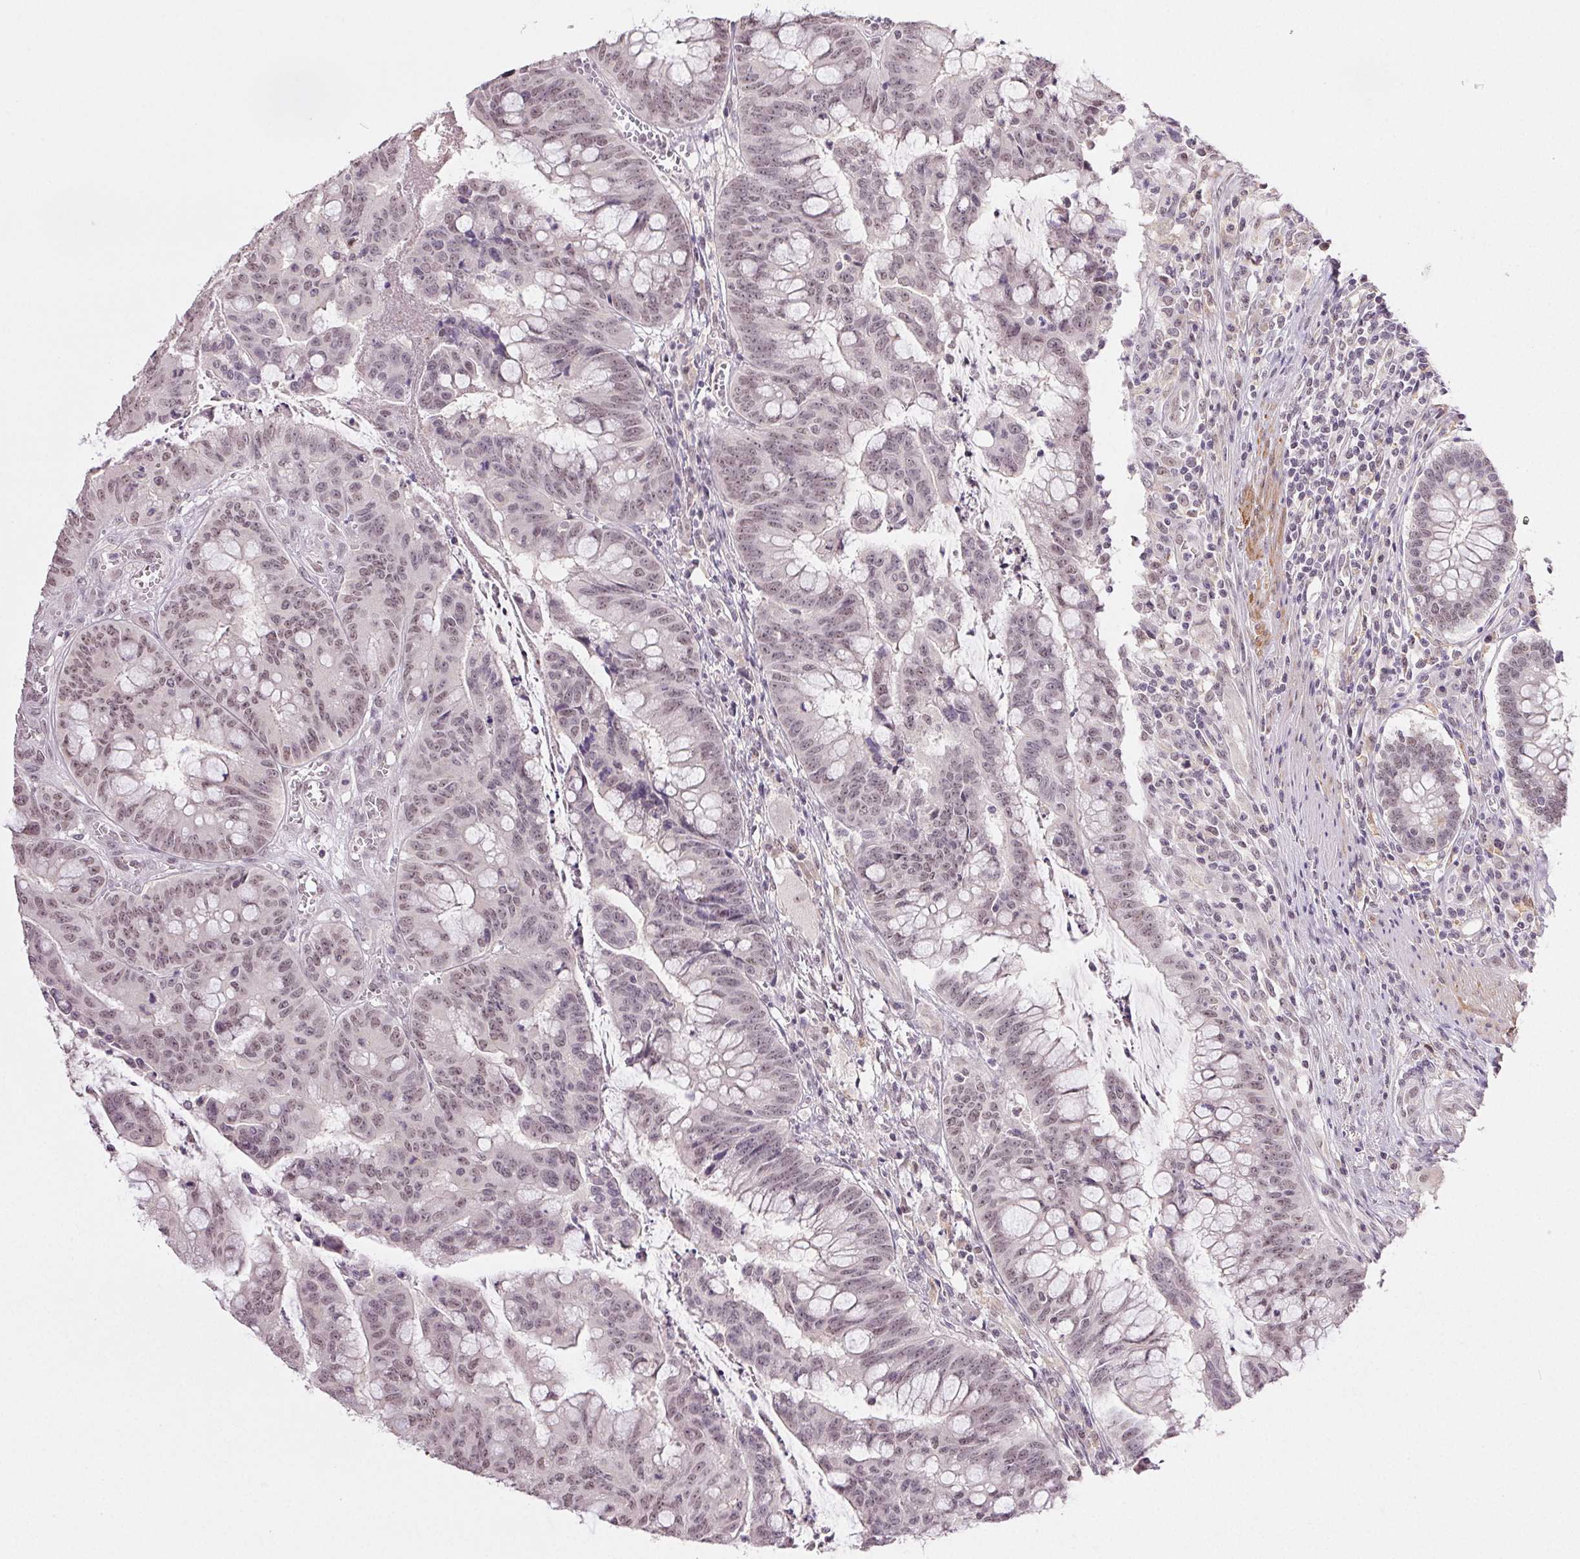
{"staining": {"intensity": "weak", "quantity": "25%-75%", "location": "nuclear"}, "tissue": "colorectal cancer", "cell_type": "Tumor cells", "image_type": "cancer", "snomed": [{"axis": "morphology", "description": "Adenocarcinoma, NOS"}, {"axis": "topography", "description": "Colon"}], "caption": "Weak nuclear staining is identified in about 25%-75% of tumor cells in colorectal cancer (adenocarcinoma).", "gene": "PRPF18", "patient": {"sex": "male", "age": 62}}